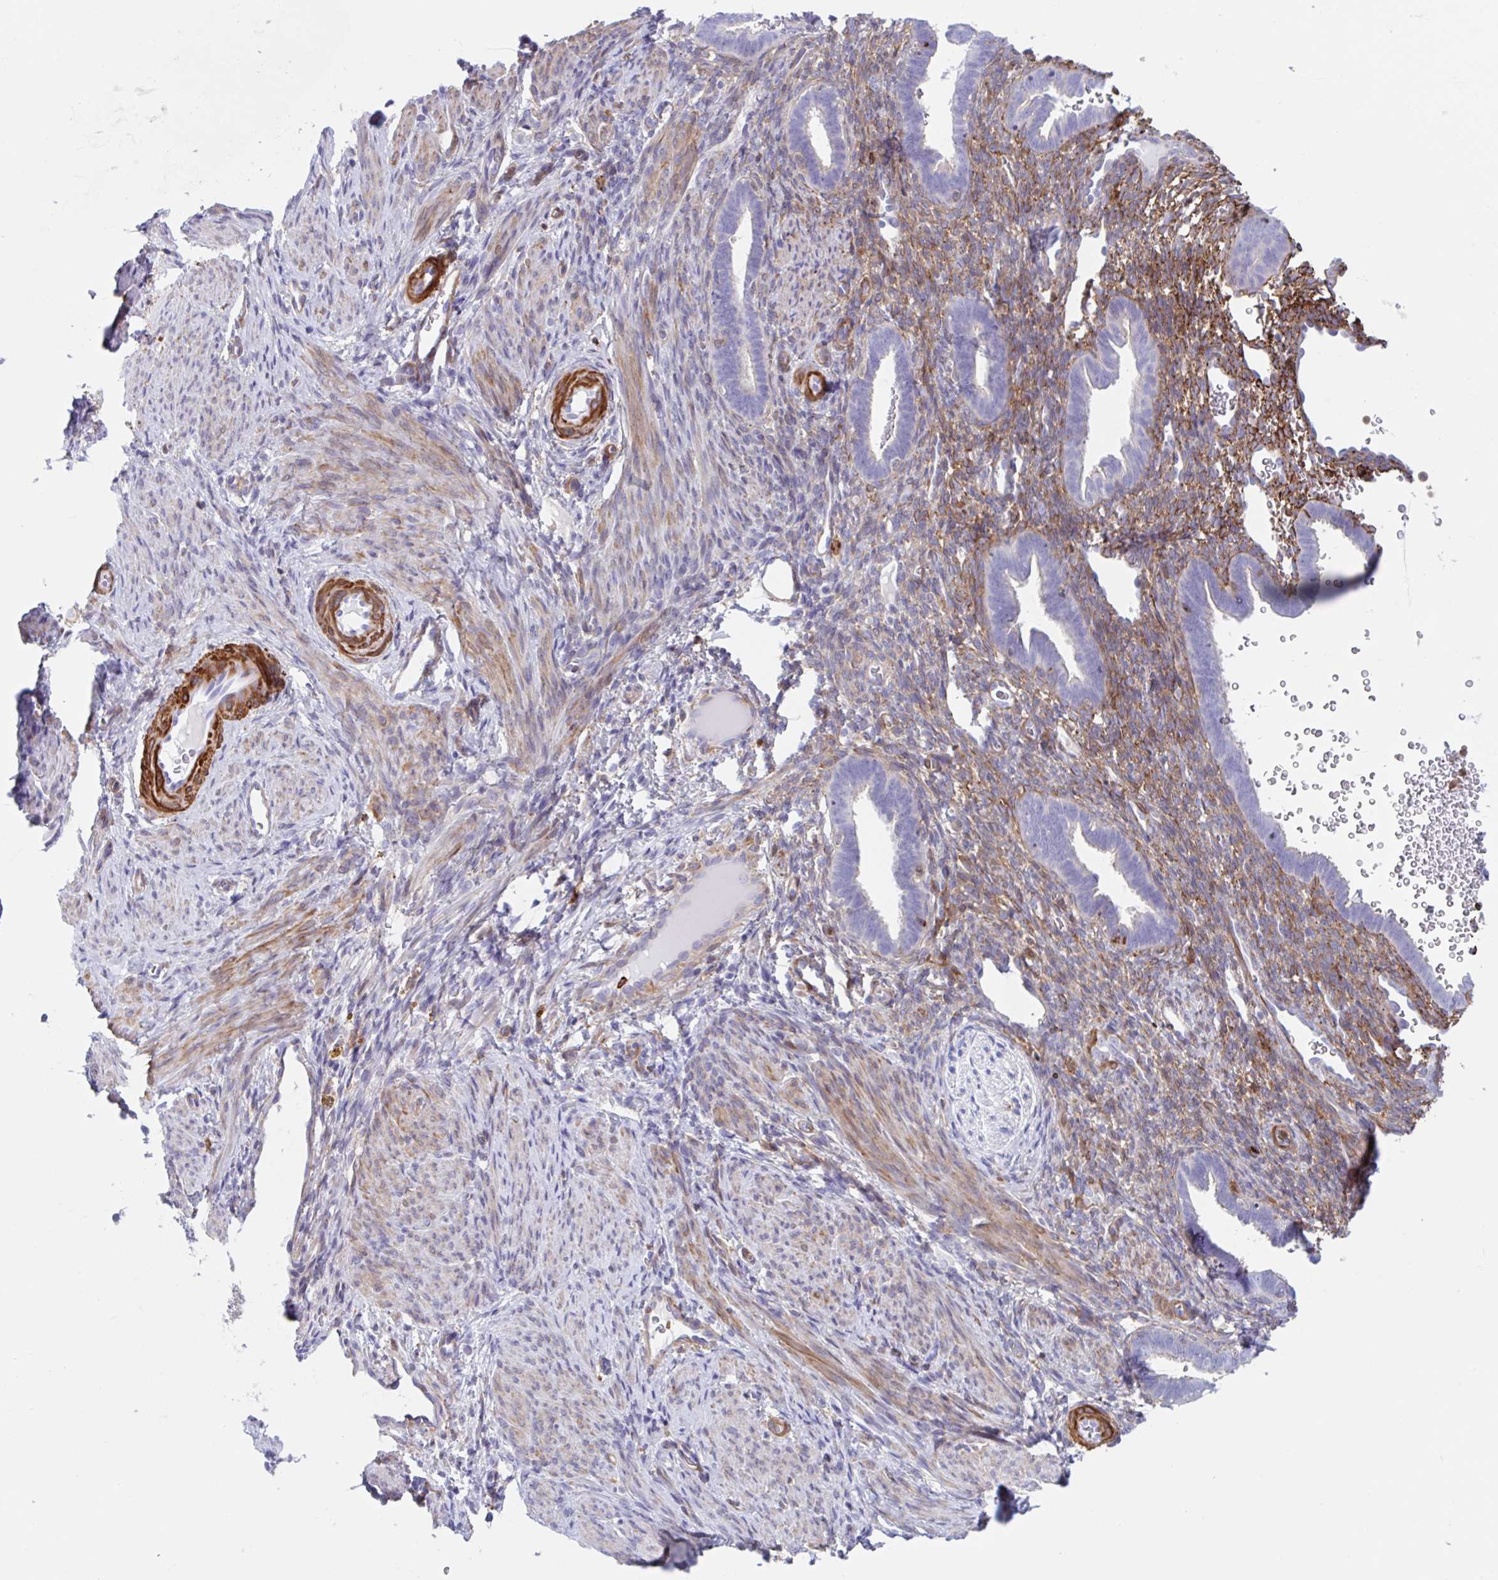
{"staining": {"intensity": "moderate", "quantity": "<25%", "location": "cytoplasmic/membranous"}, "tissue": "endometrium", "cell_type": "Cells in endometrial stroma", "image_type": "normal", "snomed": [{"axis": "morphology", "description": "Normal tissue, NOS"}, {"axis": "topography", "description": "Endometrium"}], "caption": "Protein analysis of benign endometrium reveals moderate cytoplasmic/membranous expression in approximately <25% of cells in endometrial stroma. The protein of interest is shown in brown color, while the nuclei are stained blue.", "gene": "EFHD1", "patient": {"sex": "female", "age": 34}}